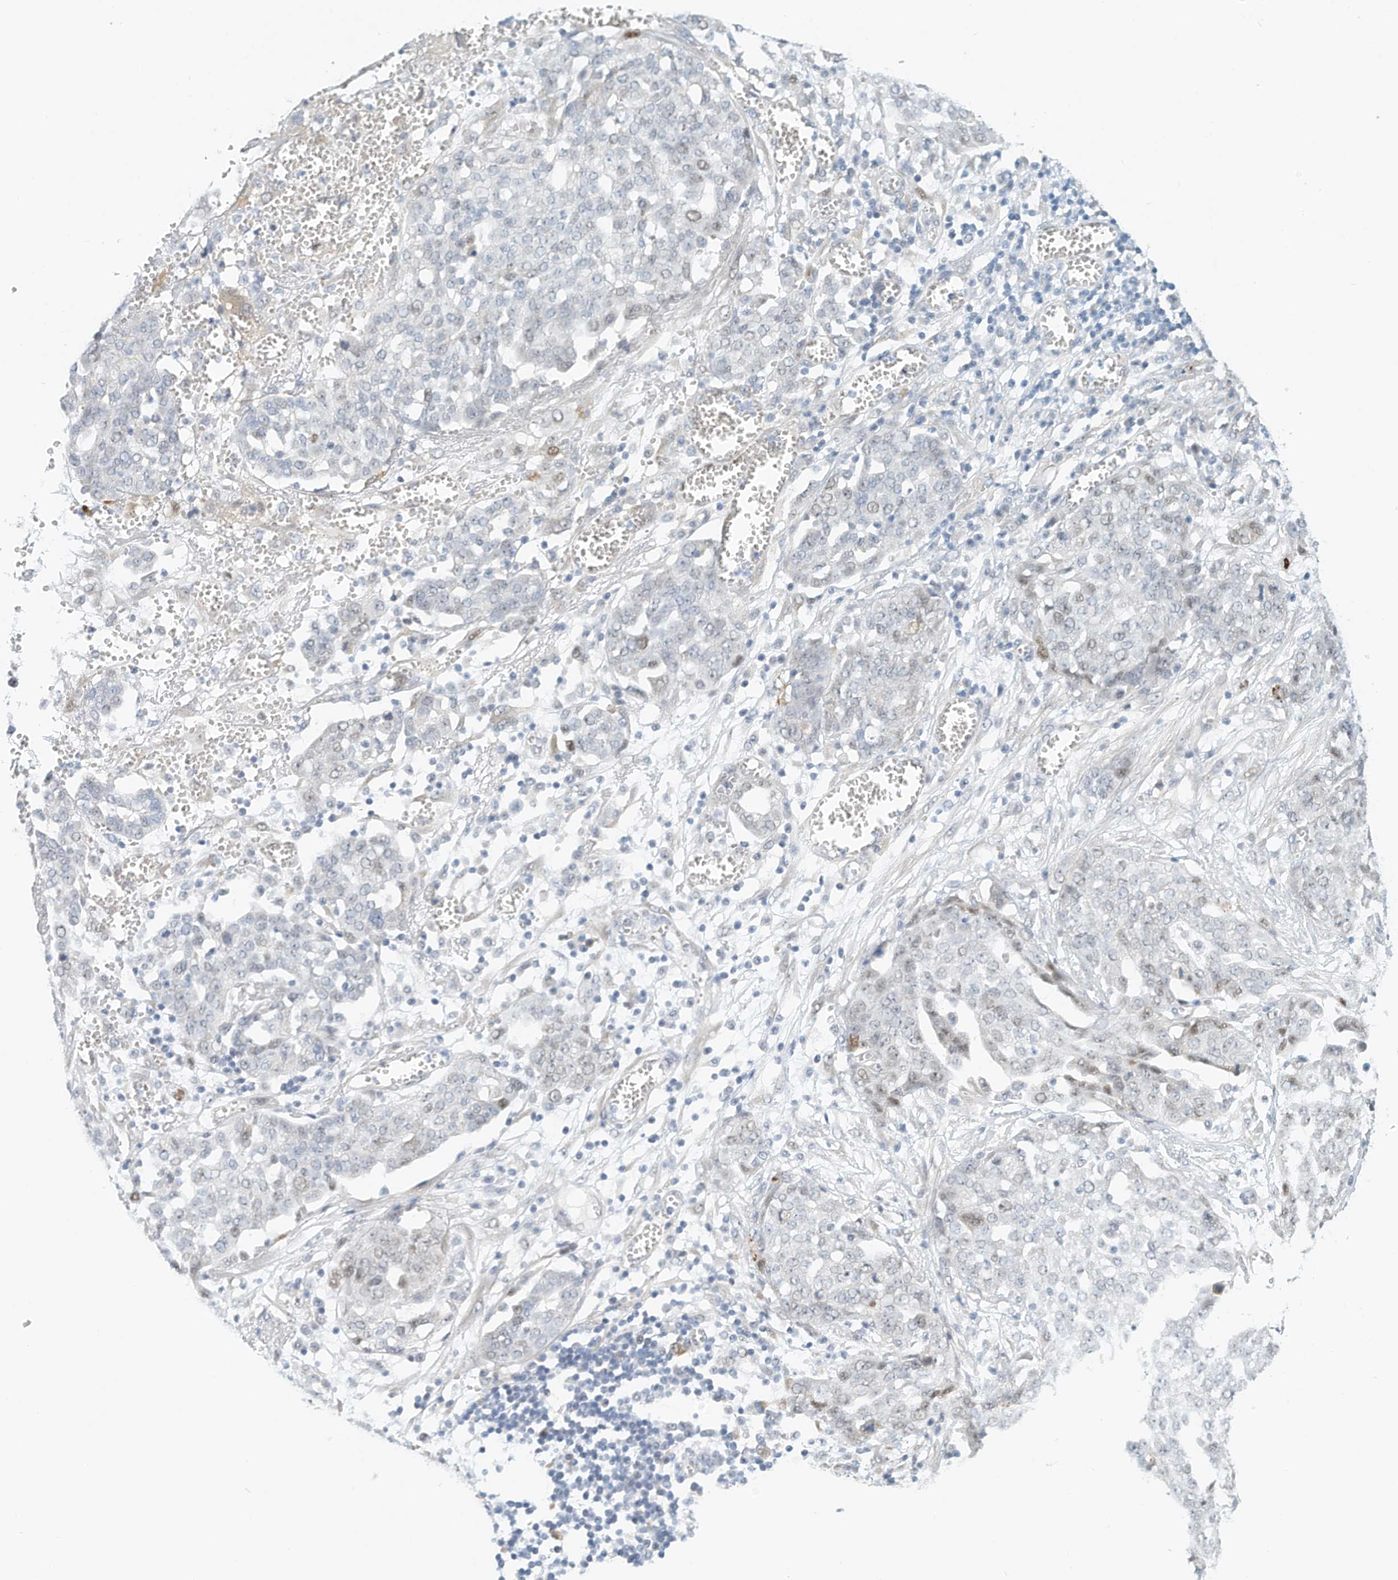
{"staining": {"intensity": "negative", "quantity": "none", "location": "none"}, "tissue": "ovarian cancer", "cell_type": "Tumor cells", "image_type": "cancer", "snomed": [{"axis": "morphology", "description": "Cystadenocarcinoma, serous, NOS"}, {"axis": "topography", "description": "Soft tissue"}, {"axis": "topography", "description": "Ovary"}], "caption": "Micrograph shows no significant protein expression in tumor cells of serous cystadenocarcinoma (ovarian).", "gene": "ARHGAP28", "patient": {"sex": "female", "age": 57}}